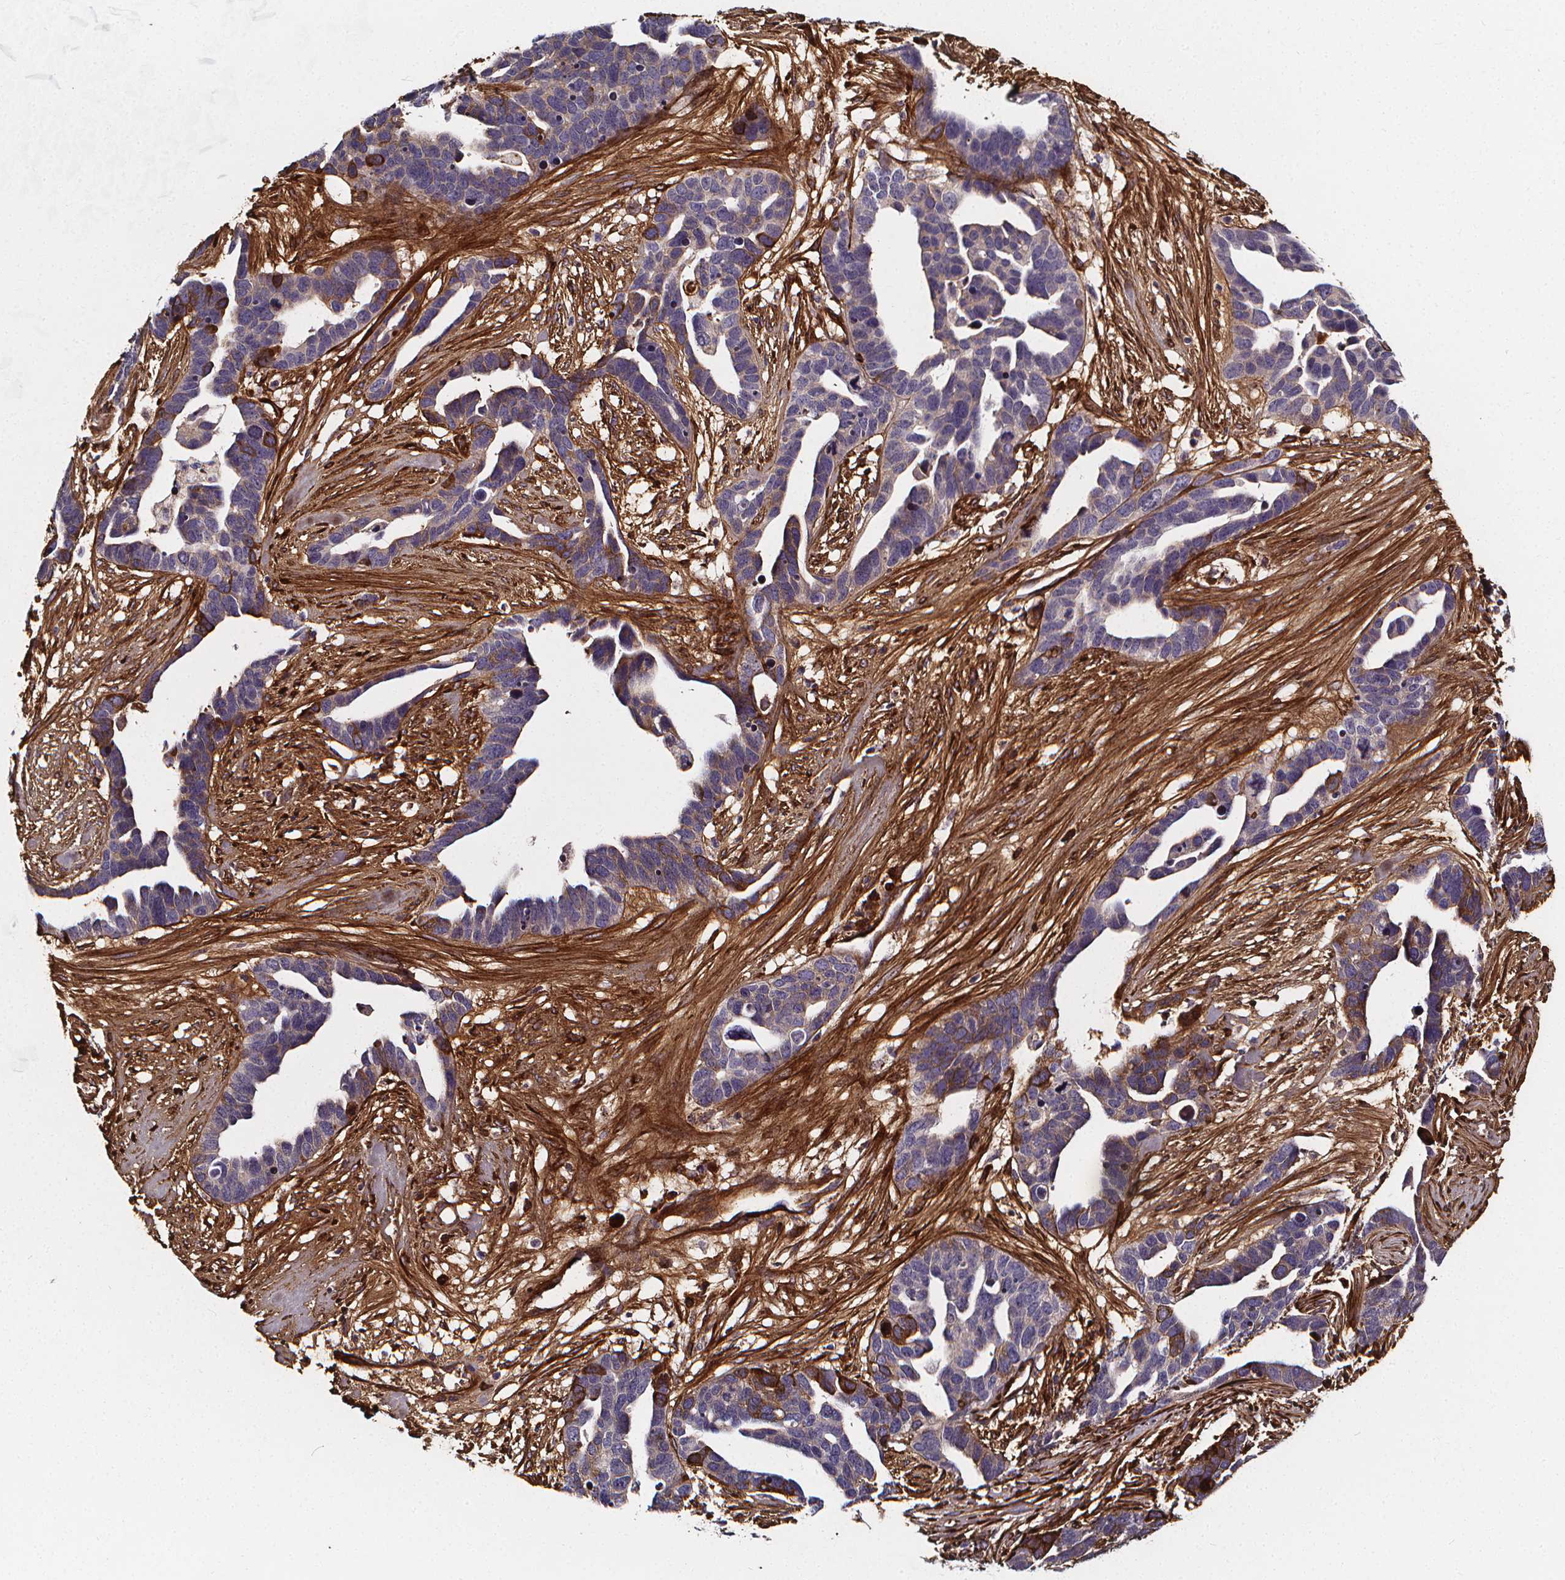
{"staining": {"intensity": "negative", "quantity": "none", "location": "none"}, "tissue": "ovarian cancer", "cell_type": "Tumor cells", "image_type": "cancer", "snomed": [{"axis": "morphology", "description": "Cystadenocarcinoma, serous, NOS"}, {"axis": "topography", "description": "Ovary"}], "caption": "Tumor cells show no significant positivity in ovarian serous cystadenocarcinoma.", "gene": "AEBP1", "patient": {"sex": "female", "age": 54}}